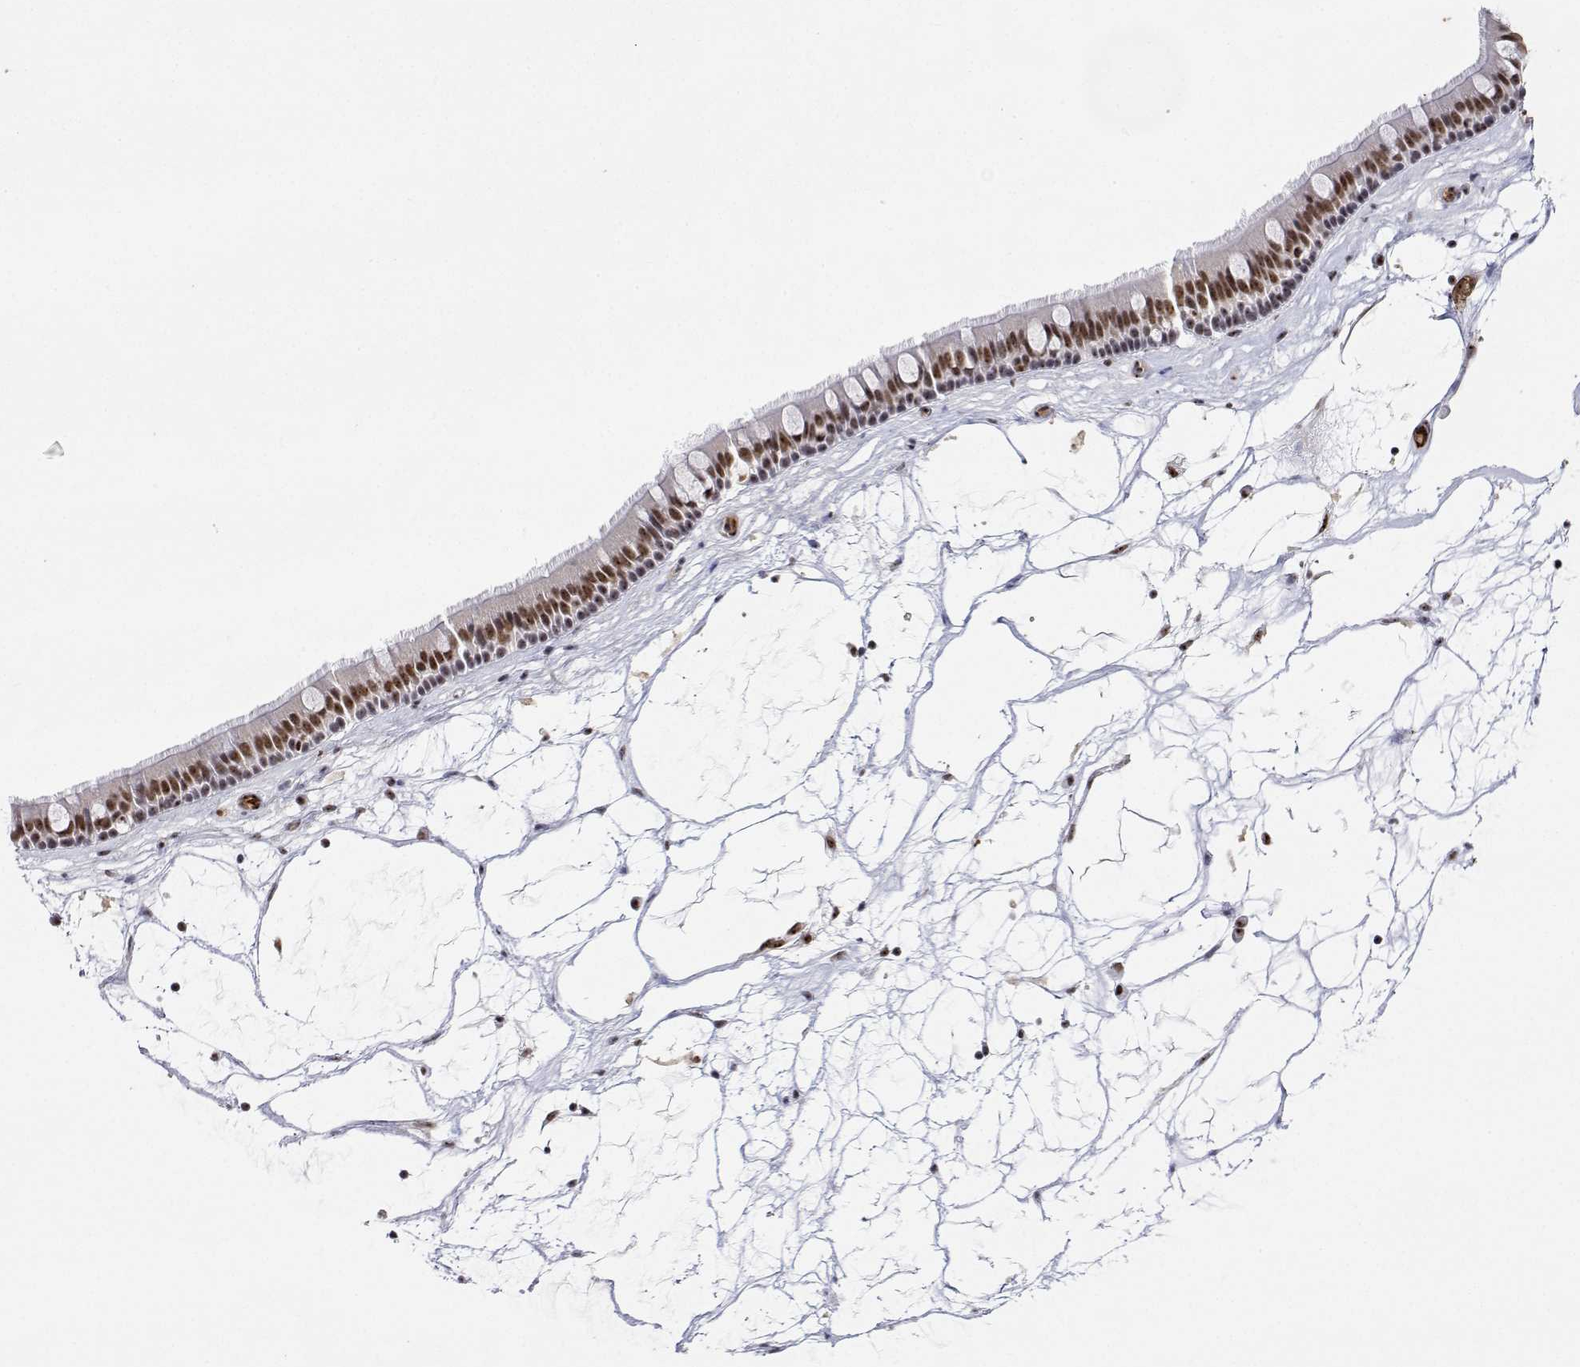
{"staining": {"intensity": "moderate", "quantity": "25%-75%", "location": "nuclear"}, "tissue": "nasopharynx", "cell_type": "Respiratory epithelial cells", "image_type": "normal", "snomed": [{"axis": "morphology", "description": "Normal tissue, NOS"}, {"axis": "topography", "description": "Nasopharynx"}], "caption": "Respiratory epithelial cells show medium levels of moderate nuclear positivity in about 25%-75% of cells in normal nasopharynx.", "gene": "ADAR", "patient": {"sex": "male", "age": 68}}